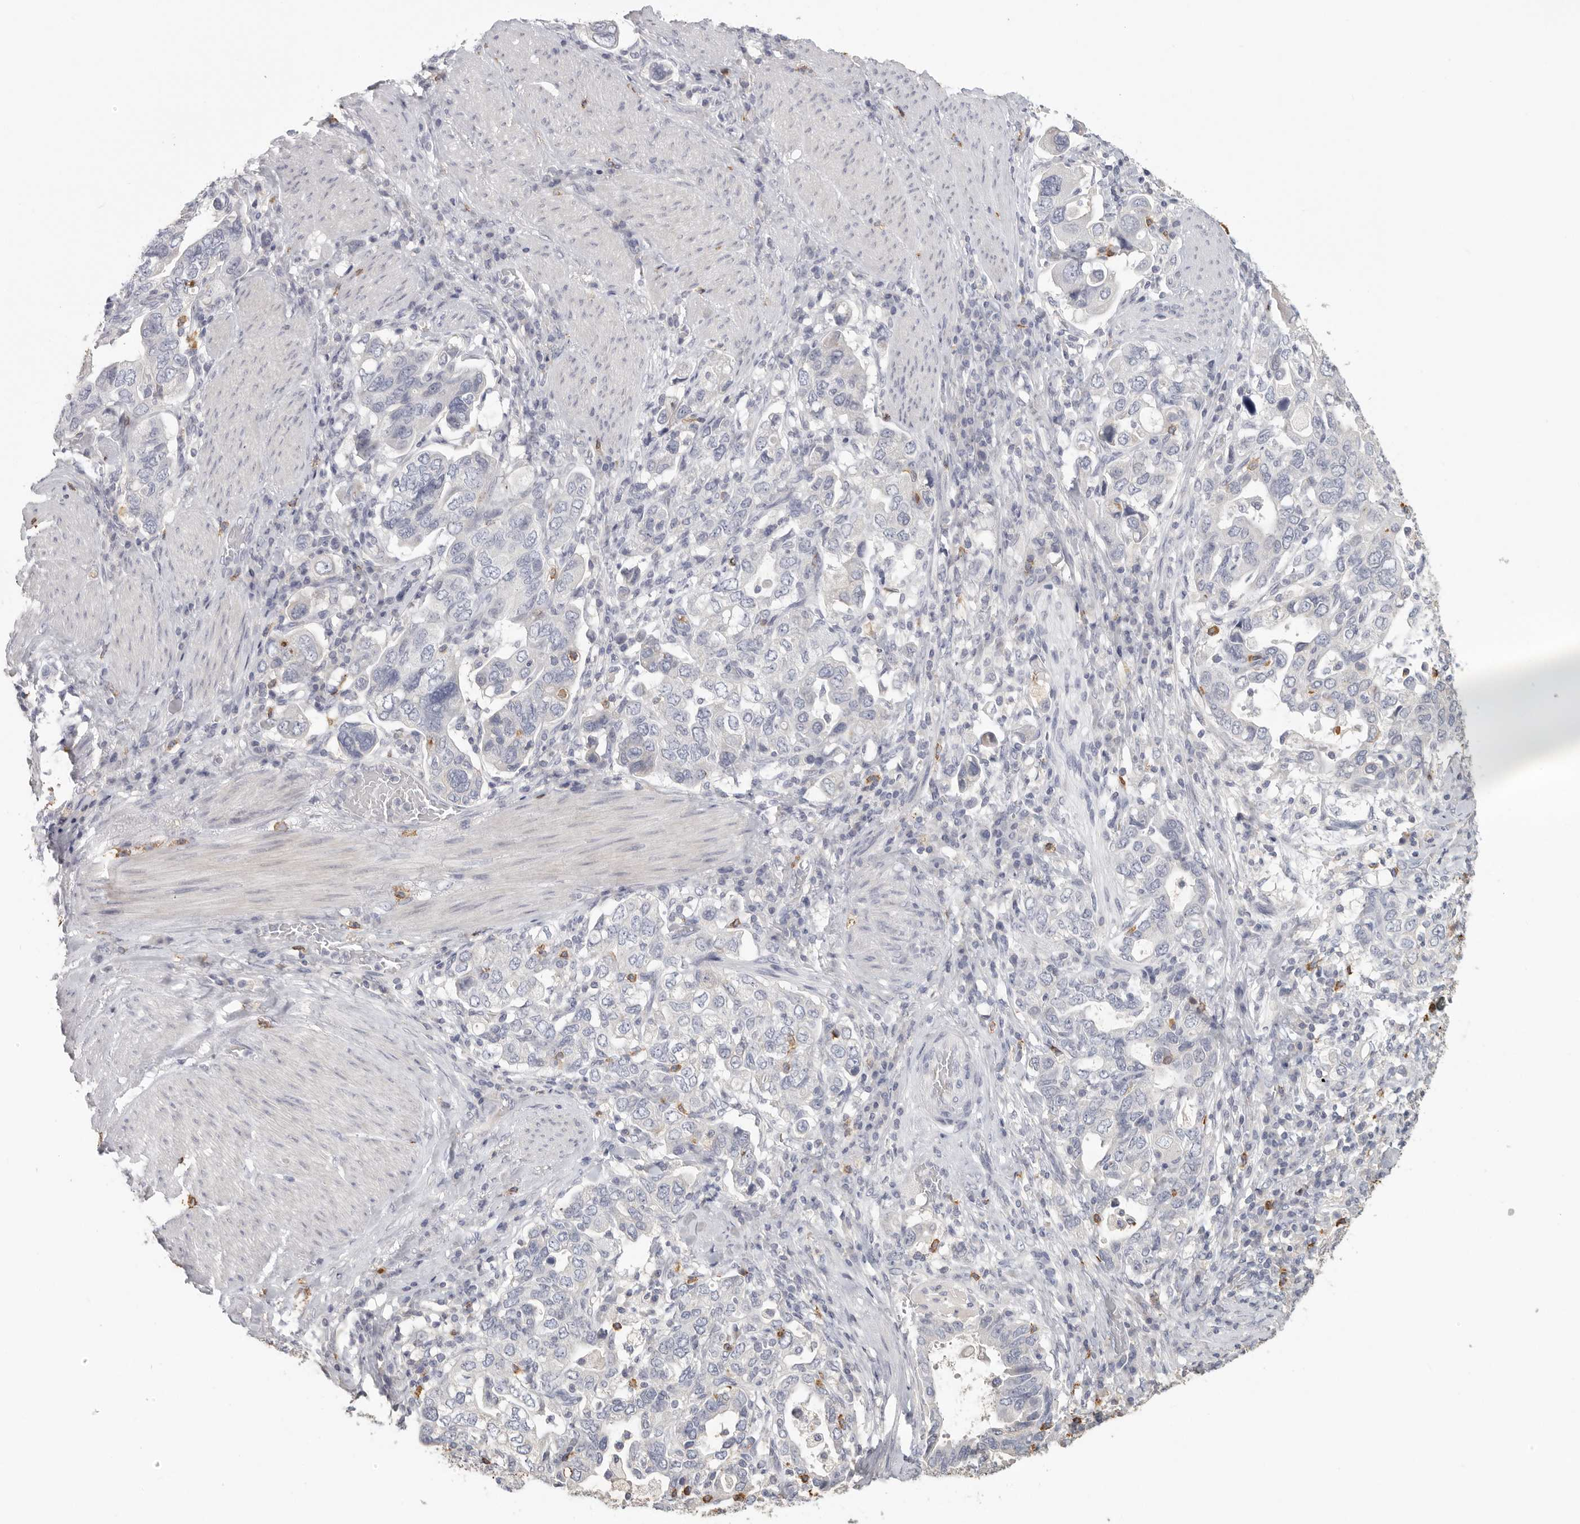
{"staining": {"intensity": "negative", "quantity": "none", "location": "none"}, "tissue": "stomach cancer", "cell_type": "Tumor cells", "image_type": "cancer", "snomed": [{"axis": "morphology", "description": "Adenocarcinoma, NOS"}, {"axis": "topography", "description": "Stomach, upper"}], "caption": "Immunohistochemistry (IHC) of stomach cancer demonstrates no staining in tumor cells.", "gene": "DNAJC11", "patient": {"sex": "male", "age": 62}}